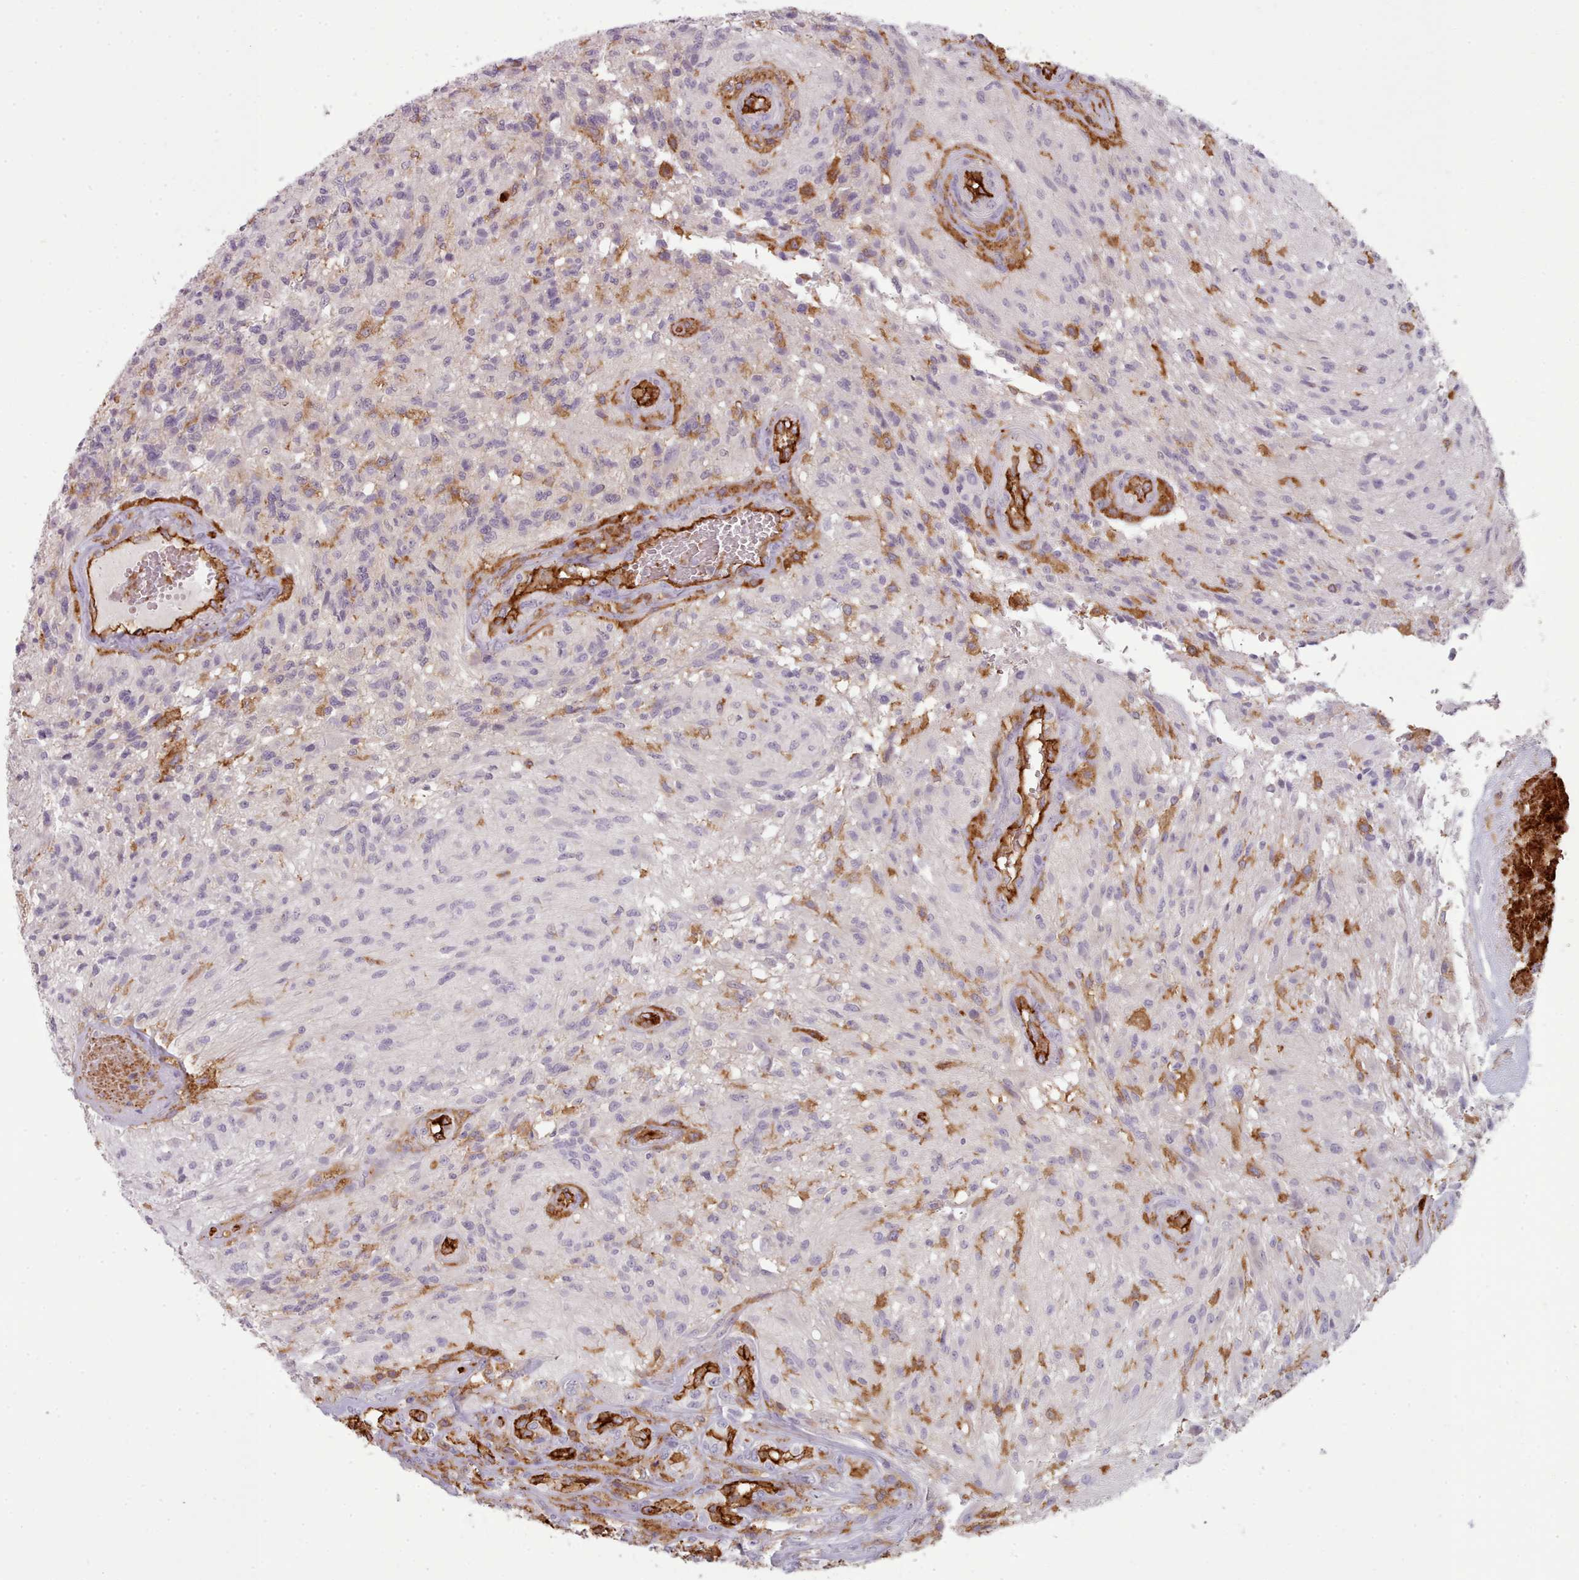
{"staining": {"intensity": "negative", "quantity": "none", "location": "none"}, "tissue": "glioma", "cell_type": "Tumor cells", "image_type": "cancer", "snomed": [{"axis": "morphology", "description": "Glioma, malignant, High grade"}, {"axis": "topography", "description": "Brain"}], "caption": "Tumor cells are negative for brown protein staining in glioma.", "gene": "CD300LF", "patient": {"sex": "male", "age": 56}}